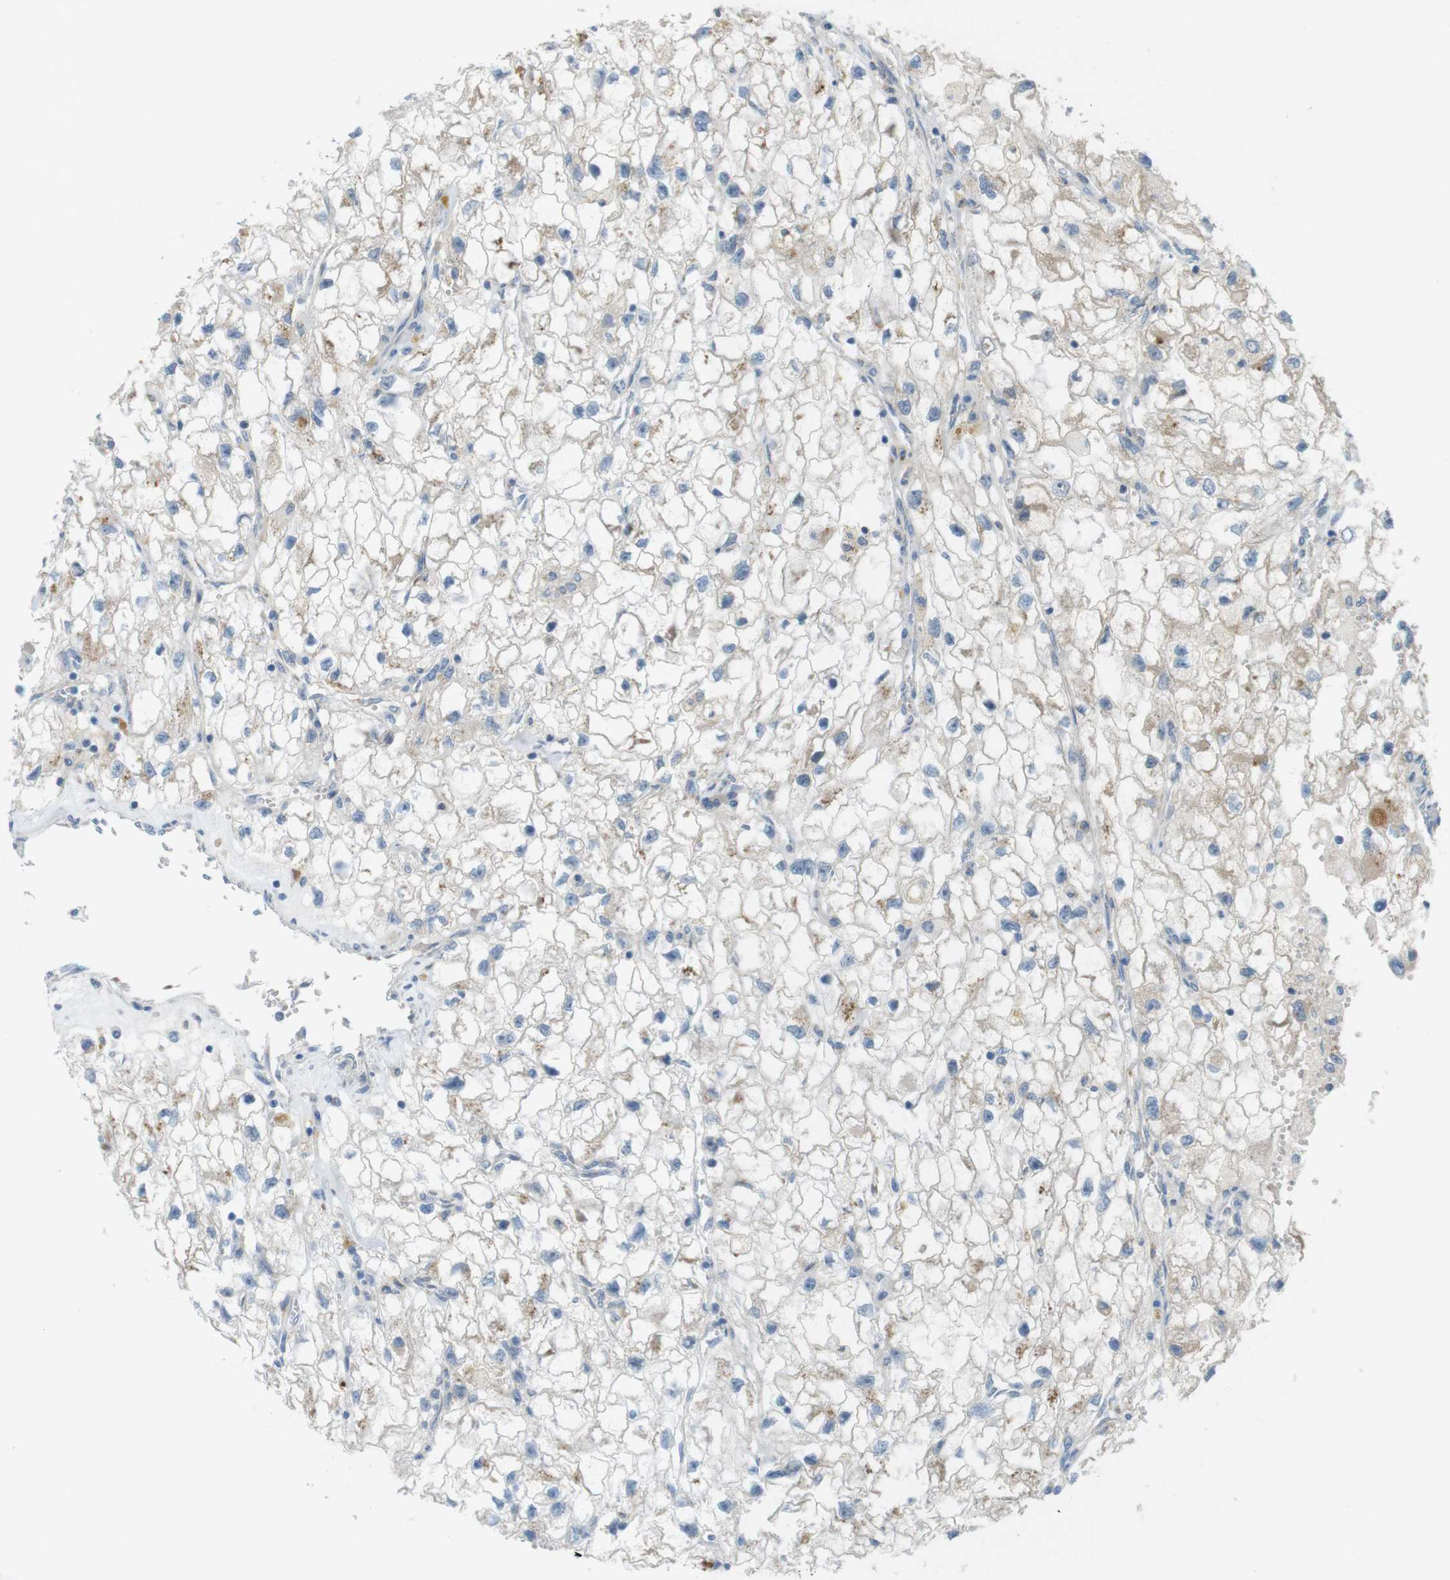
{"staining": {"intensity": "weak", "quantity": "<25%", "location": "cytoplasmic/membranous"}, "tissue": "renal cancer", "cell_type": "Tumor cells", "image_type": "cancer", "snomed": [{"axis": "morphology", "description": "Adenocarcinoma, NOS"}, {"axis": "topography", "description": "Kidney"}], "caption": "A high-resolution micrograph shows IHC staining of renal adenocarcinoma, which exhibits no significant positivity in tumor cells.", "gene": "UGT8", "patient": {"sex": "female", "age": 70}}